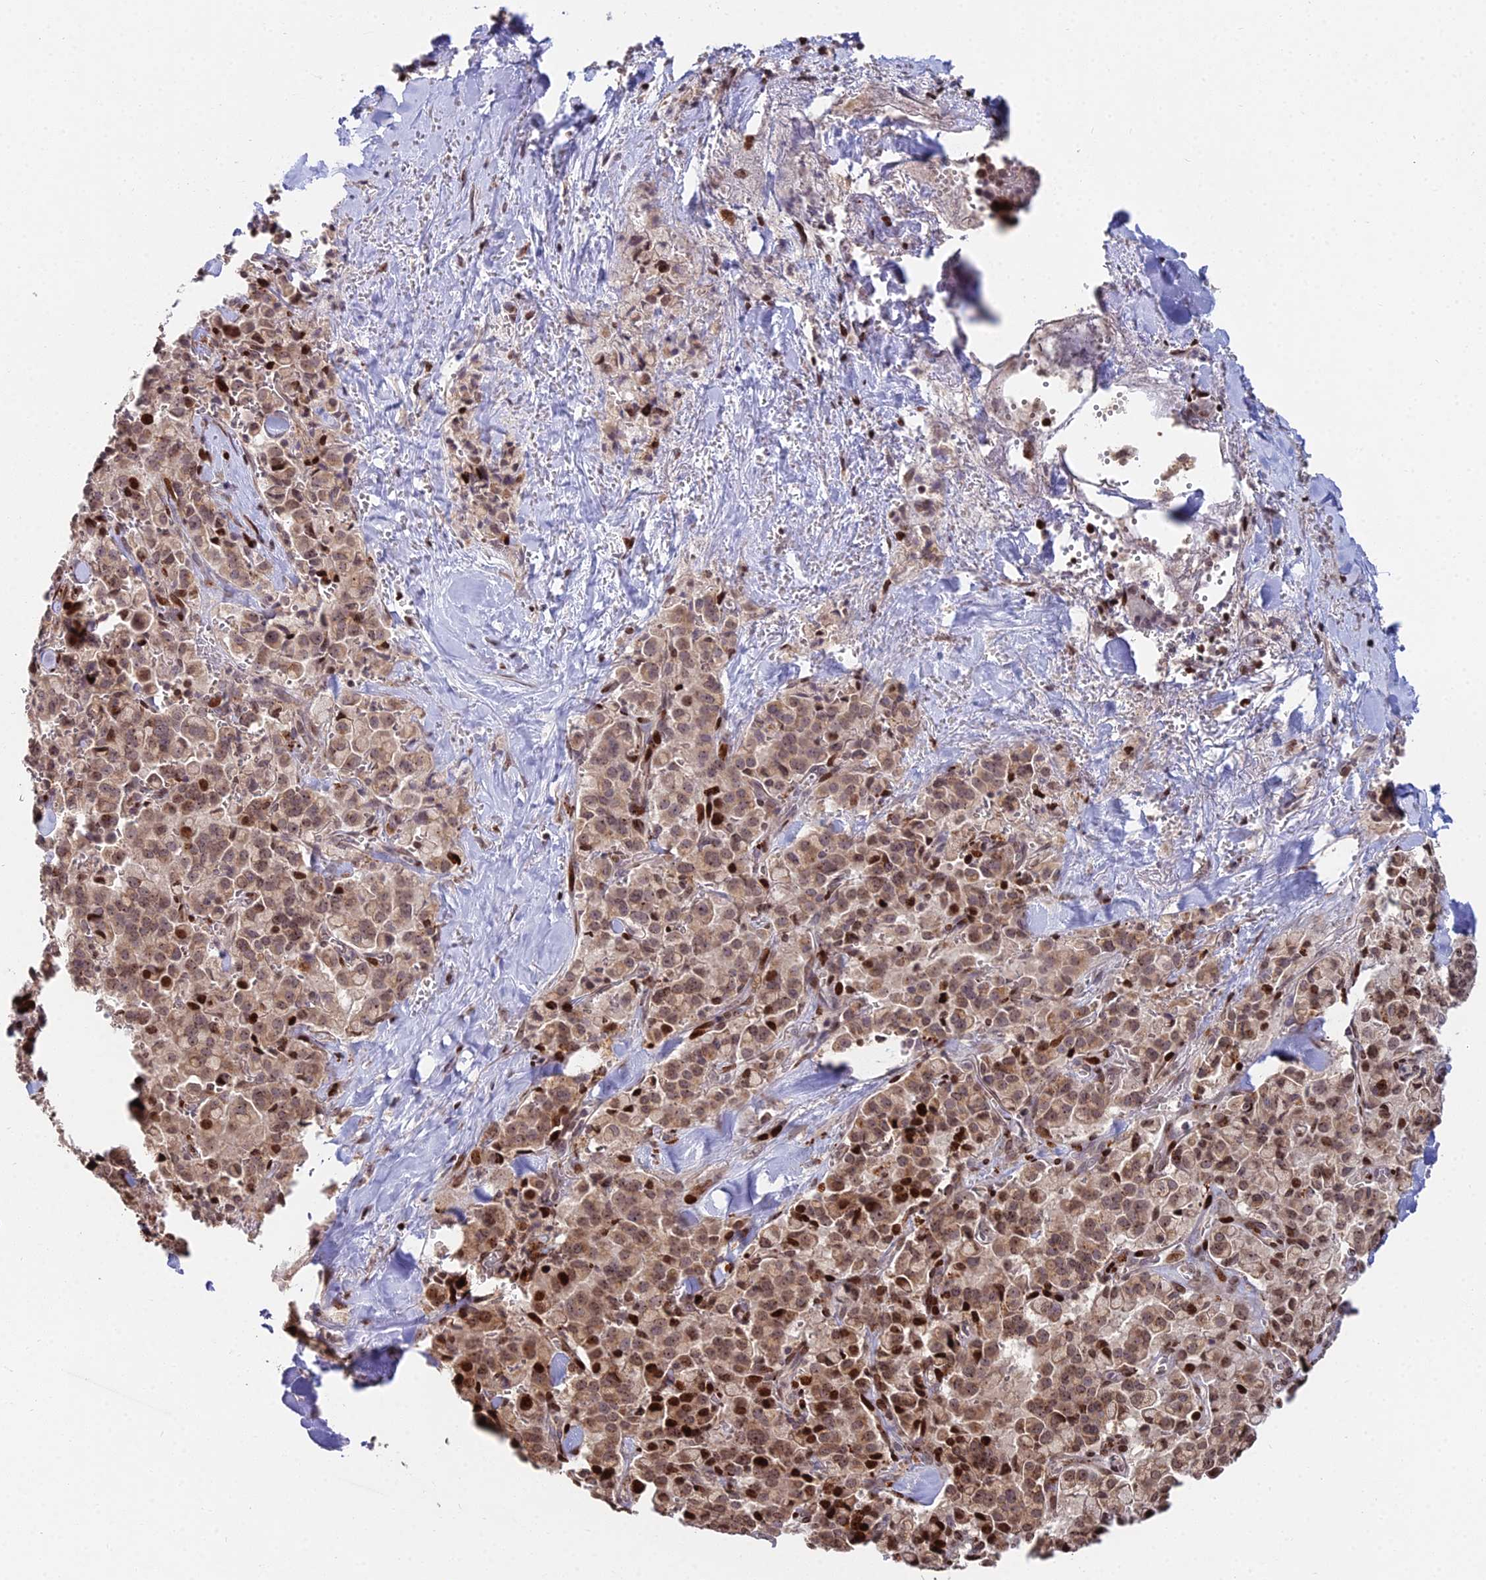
{"staining": {"intensity": "strong", "quantity": "25%-75%", "location": "cytoplasmic/membranous,nuclear"}, "tissue": "pancreatic cancer", "cell_type": "Tumor cells", "image_type": "cancer", "snomed": [{"axis": "morphology", "description": "Adenocarcinoma, NOS"}, {"axis": "topography", "description": "Pancreas"}], "caption": "Approximately 25%-75% of tumor cells in pancreatic cancer (adenocarcinoma) exhibit strong cytoplasmic/membranous and nuclear protein staining as visualized by brown immunohistochemical staining.", "gene": "RBMS2", "patient": {"sex": "male", "age": 65}}